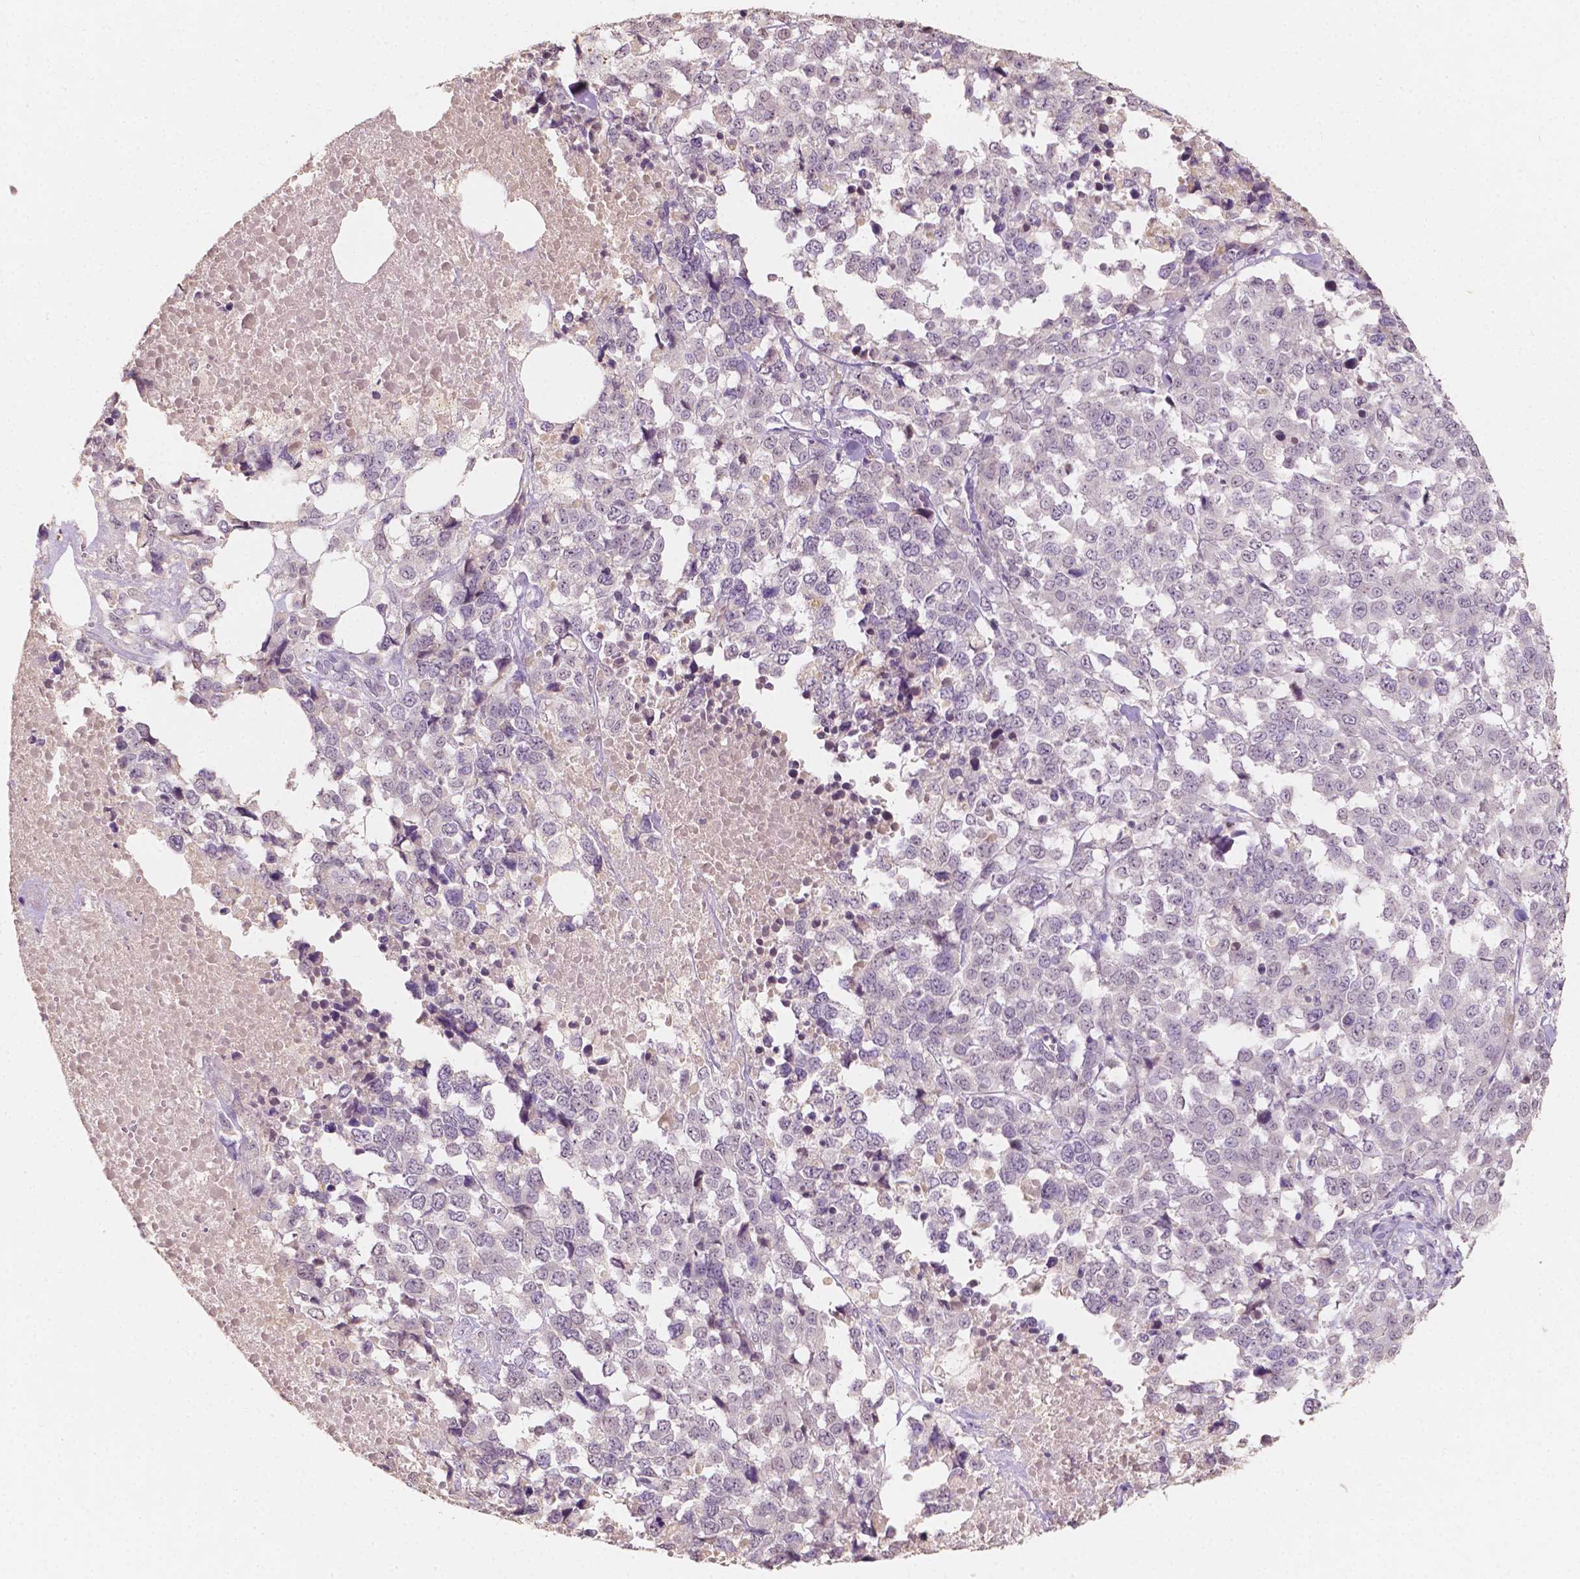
{"staining": {"intensity": "negative", "quantity": "none", "location": "none"}, "tissue": "melanoma", "cell_type": "Tumor cells", "image_type": "cancer", "snomed": [{"axis": "morphology", "description": "Malignant melanoma, Metastatic site"}, {"axis": "topography", "description": "Skin"}], "caption": "This is an immunohistochemistry (IHC) image of malignant melanoma (metastatic site). There is no positivity in tumor cells.", "gene": "SOX15", "patient": {"sex": "male", "age": 84}}